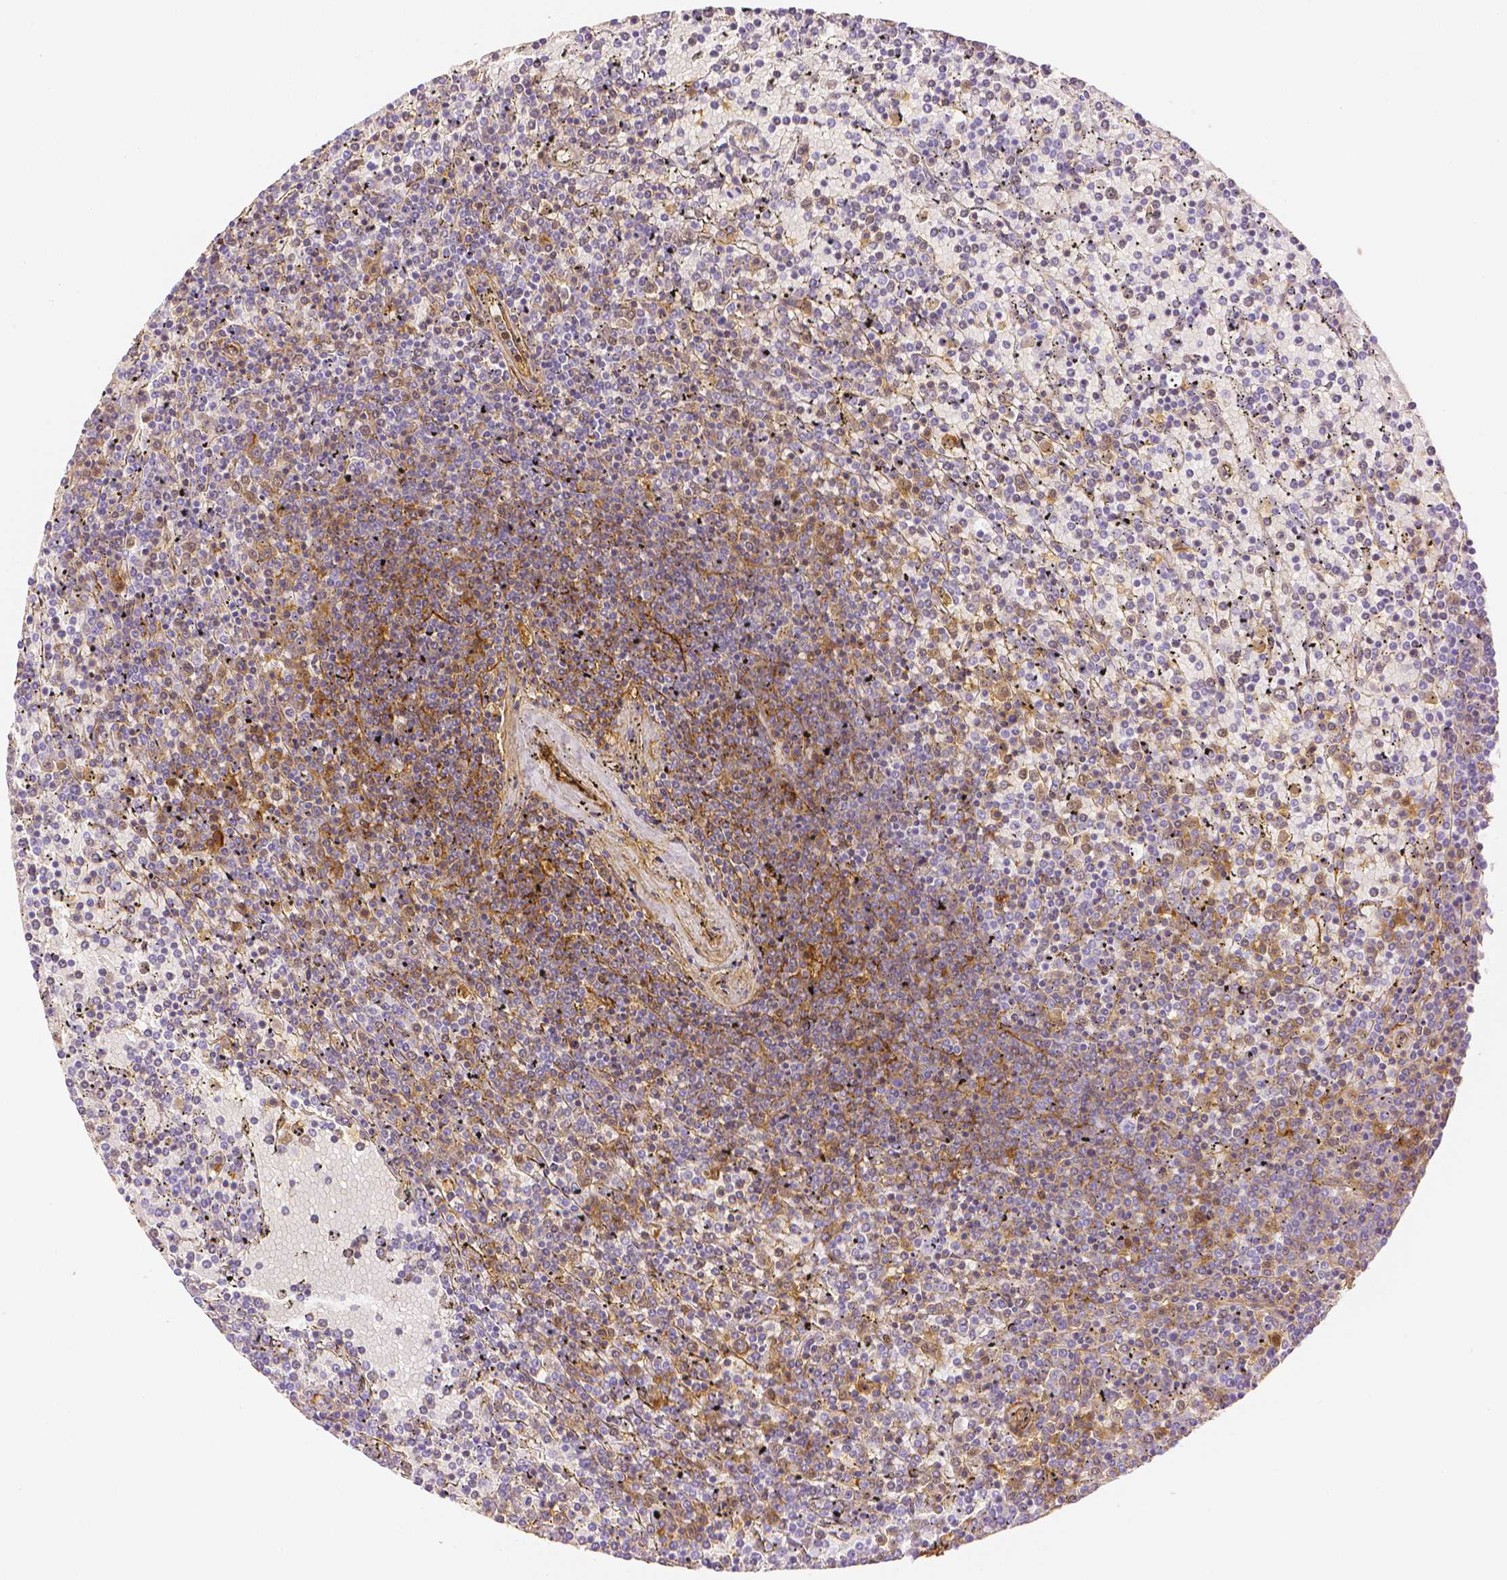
{"staining": {"intensity": "negative", "quantity": "none", "location": "none"}, "tissue": "lymphoma", "cell_type": "Tumor cells", "image_type": "cancer", "snomed": [{"axis": "morphology", "description": "Malignant lymphoma, non-Hodgkin's type, Low grade"}, {"axis": "topography", "description": "Spleen"}], "caption": "The photomicrograph reveals no staining of tumor cells in low-grade malignant lymphoma, non-Hodgkin's type.", "gene": "FBN1", "patient": {"sex": "female", "age": 77}}